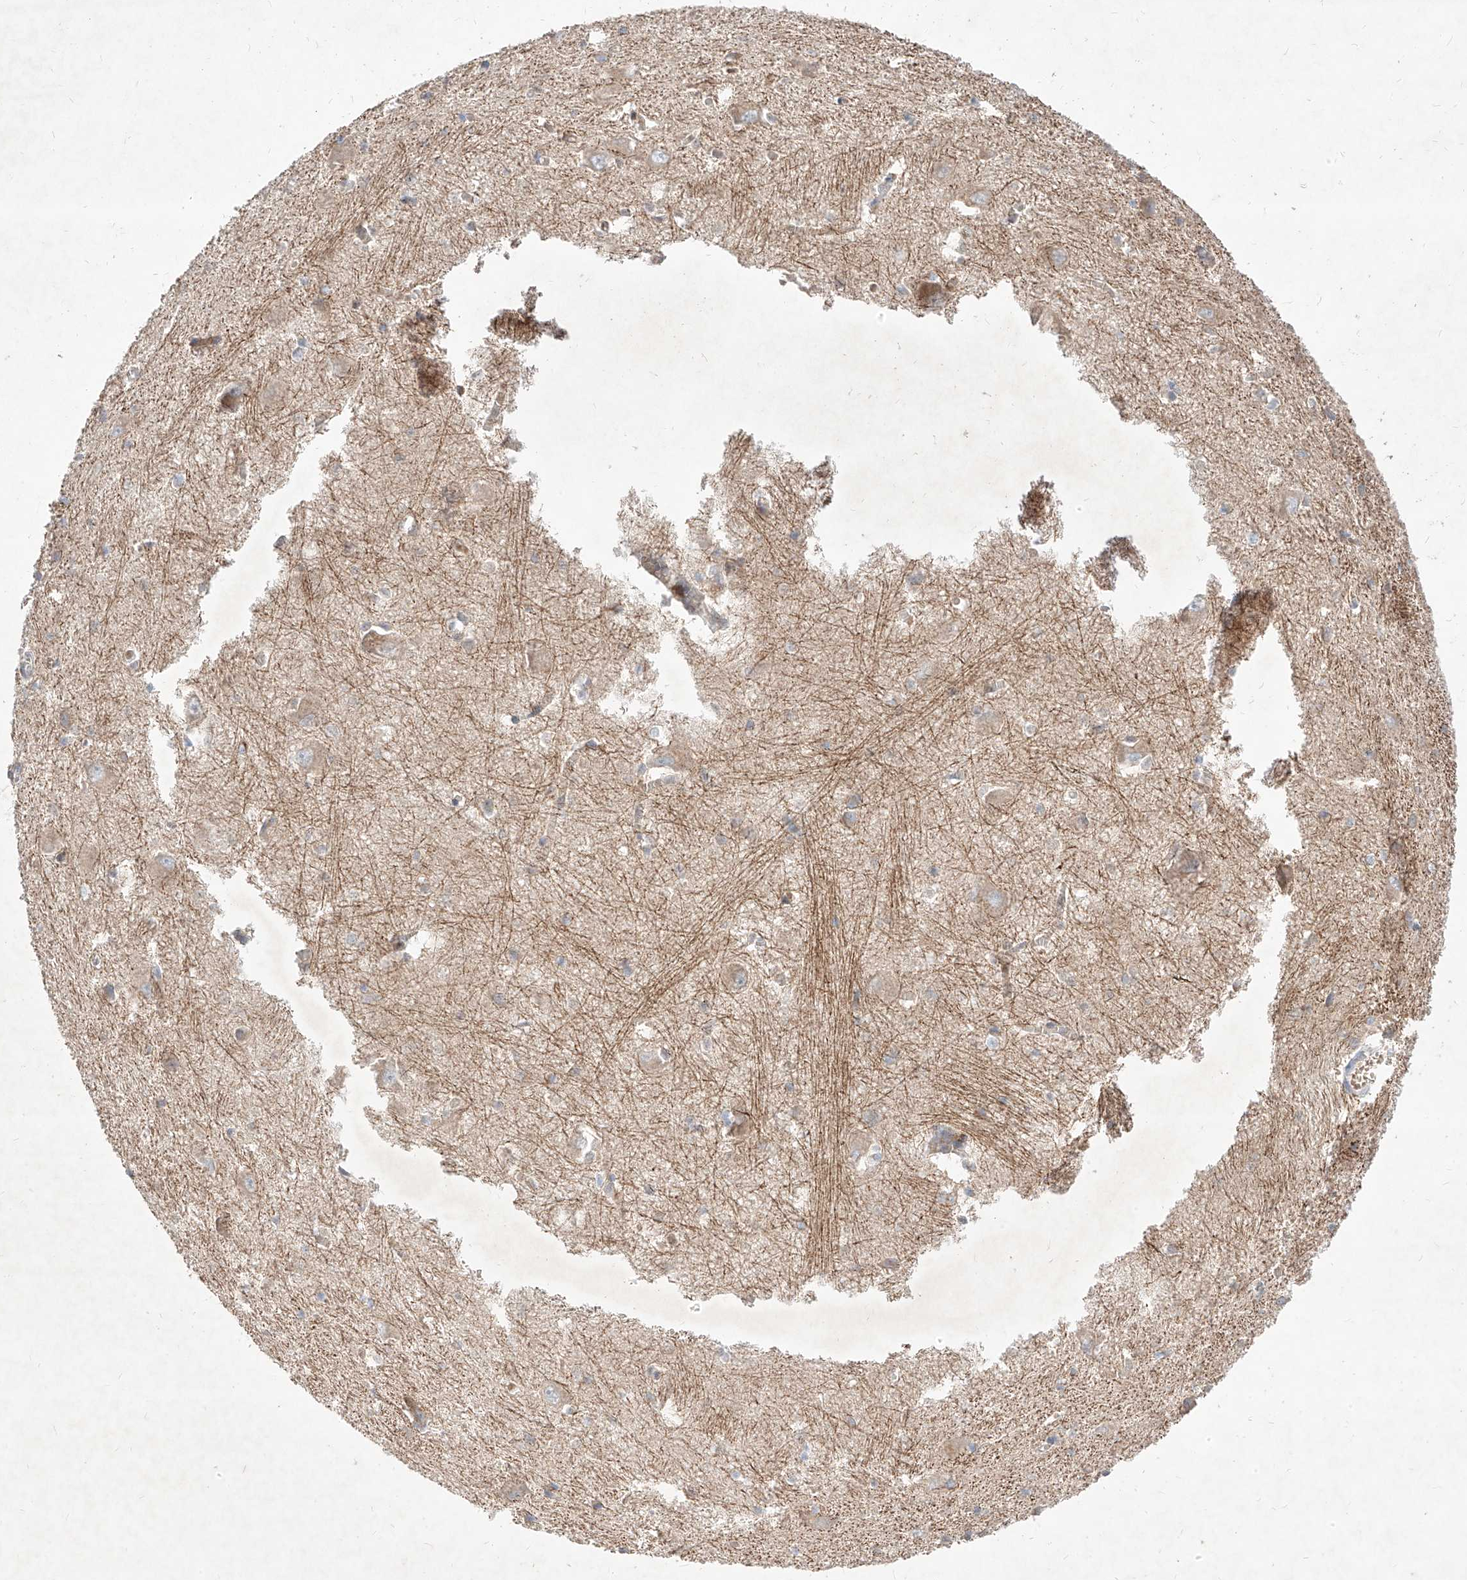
{"staining": {"intensity": "weak", "quantity": "<25%", "location": "cytoplasmic/membranous"}, "tissue": "caudate", "cell_type": "Glial cells", "image_type": "normal", "snomed": [{"axis": "morphology", "description": "Normal tissue, NOS"}, {"axis": "topography", "description": "Lateral ventricle wall"}], "caption": "A high-resolution photomicrograph shows IHC staining of unremarkable caudate, which exhibits no significant staining in glial cells.", "gene": "TSNAX", "patient": {"sex": "male", "age": 37}}